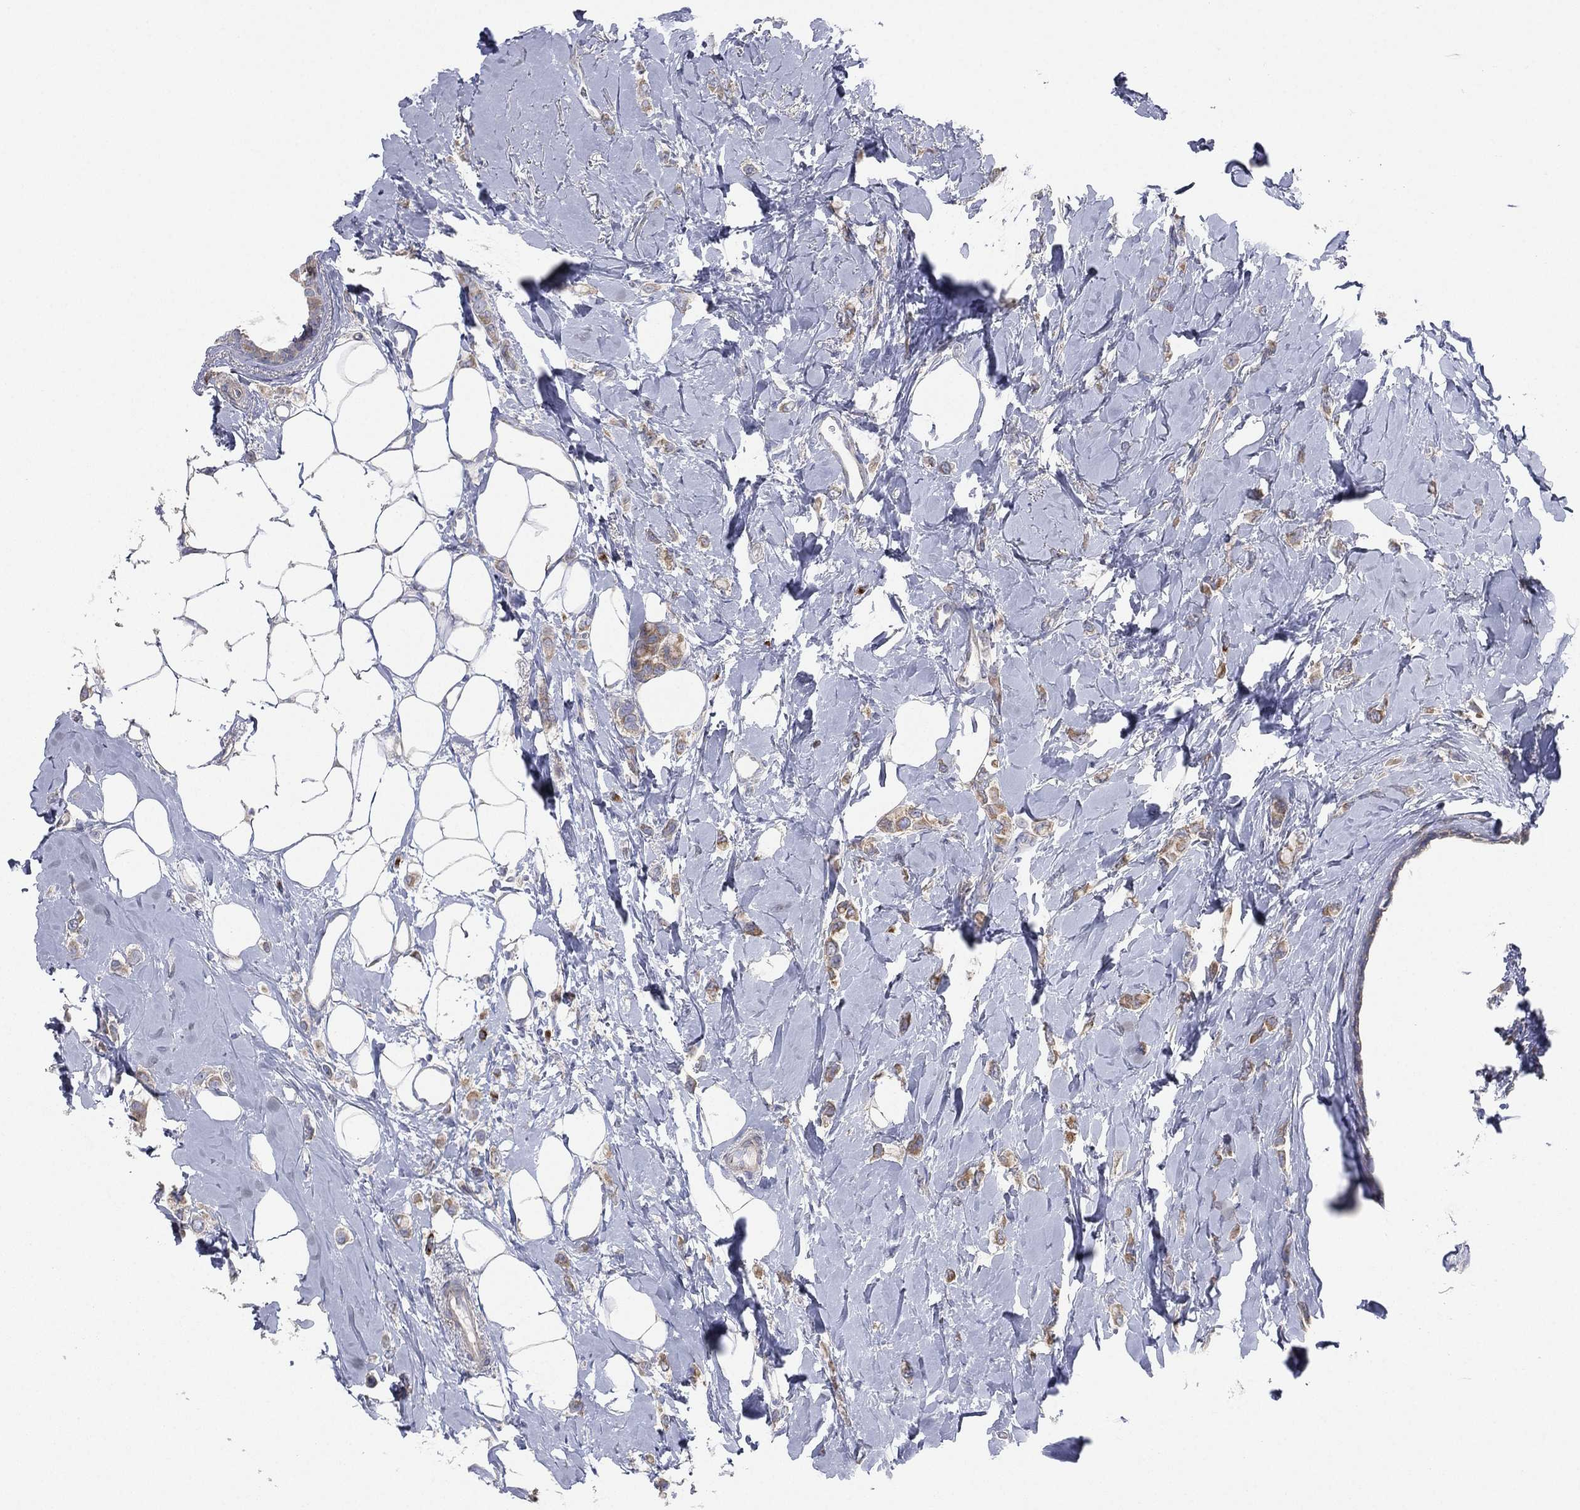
{"staining": {"intensity": "moderate", "quantity": ">75%", "location": "cytoplasmic/membranous"}, "tissue": "breast cancer", "cell_type": "Tumor cells", "image_type": "cancer", "snomed": [{"axis": "morphology", "description": "Lobular carcinoma"}, {"axis": "topography", "description": "Breast"}], "caption": "Breast cancer (lobular carcinoma) was stained to show a protein in brown. There is medium levels of moderate cytoplasmic/membranous expression in approximately >75% of tumor cells.", "gene": "ATP8A2", "patient": {"sex": "female", "age": 66}}